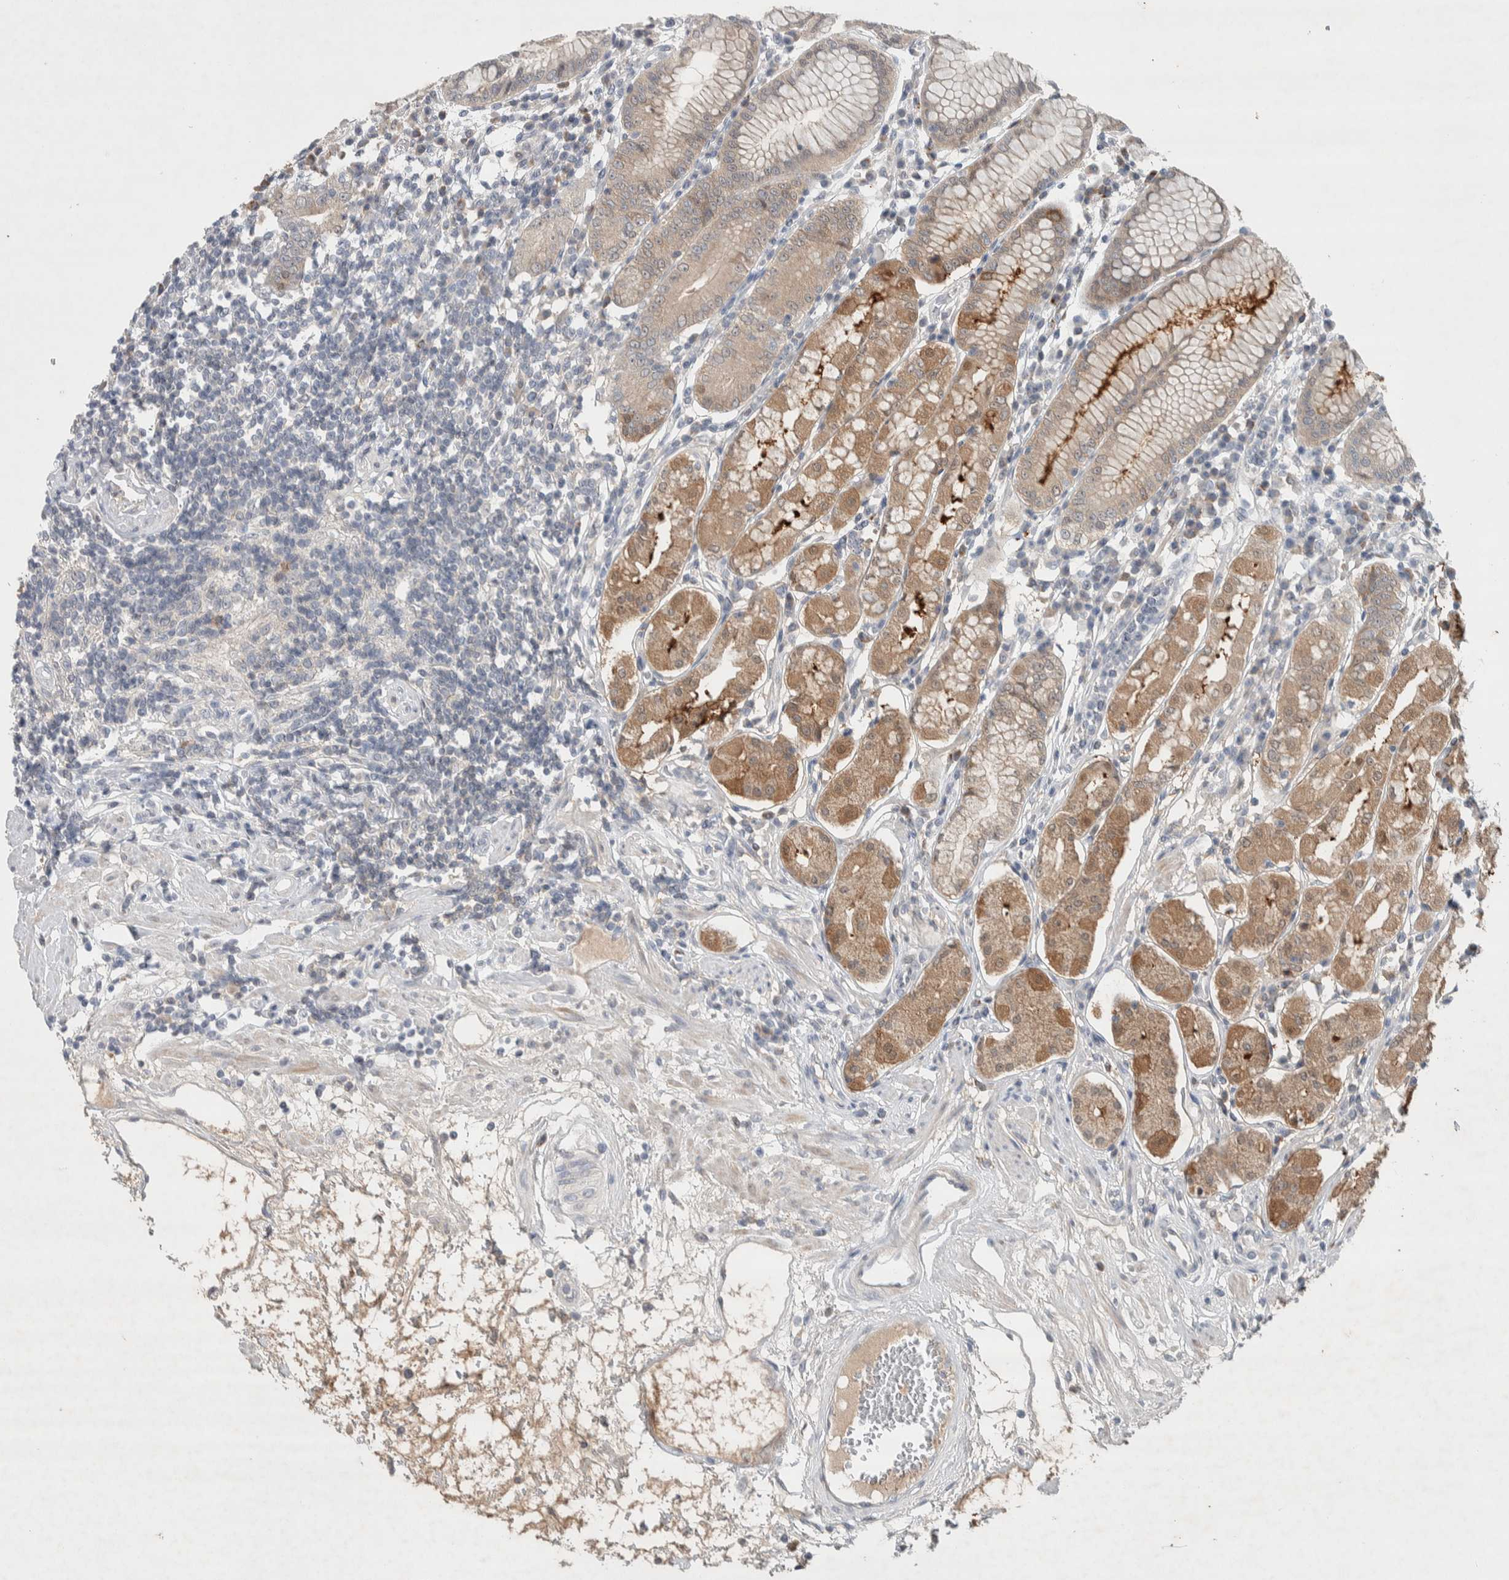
{"staining": {"intensity": "moderate", "quantity": ">75%", "location": "cytoplasmic/membranous"}, "tissue": "stomach", "cell_type": "Glandular cells", "image_type": "normal", "snomed": [{"axis": "morphology", "description": "Normal tissue, NOS"}, {"axis": "topography", "description": "Stomach"}, {"axis": "topography", "description": "Stomach, lower"}], "caption": "Brown immunohistochemical staining in benign human stomach exhibits moderate cytoplasmic/membranous expression in approximately >75% of glandular cells. Using DAB (brown) and hematoxylin (blue) stains, captured at high magnification using brightfield microscopy.", "gene": "DEPTOR", "patient": {"sex": "female", "age": 56}}